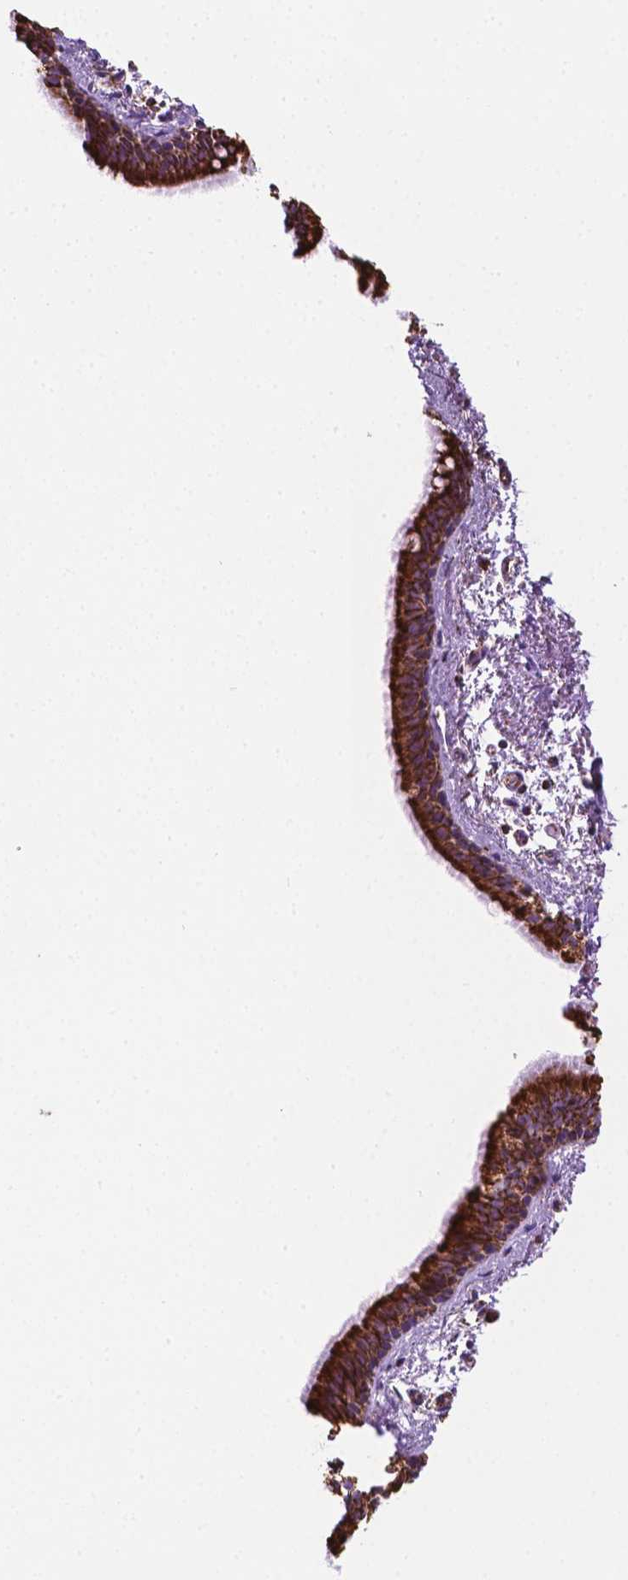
{"staining": {"intensity": "strong", "quantity": ">75%", "location": "cytoplasmic/membranous"}, "tissue": "bronchus", "cell_type": "Respiratory epithelial cells", "image_type": "normal", "snomed": [{"axis": "morphology", "description": "Normal tissue, NOS"}, {"axis": "topography", "description": "Bronchus"}], "caption": "The photomicrograph reveals immunohistochemical staining of benign bronchus. There is strong cytoplasmic/membranous positivity is present in approximately >75% of respiratory epithelial cells.", "gene": "RMDN3", "patient": {"sex": "female", "age": 61}}